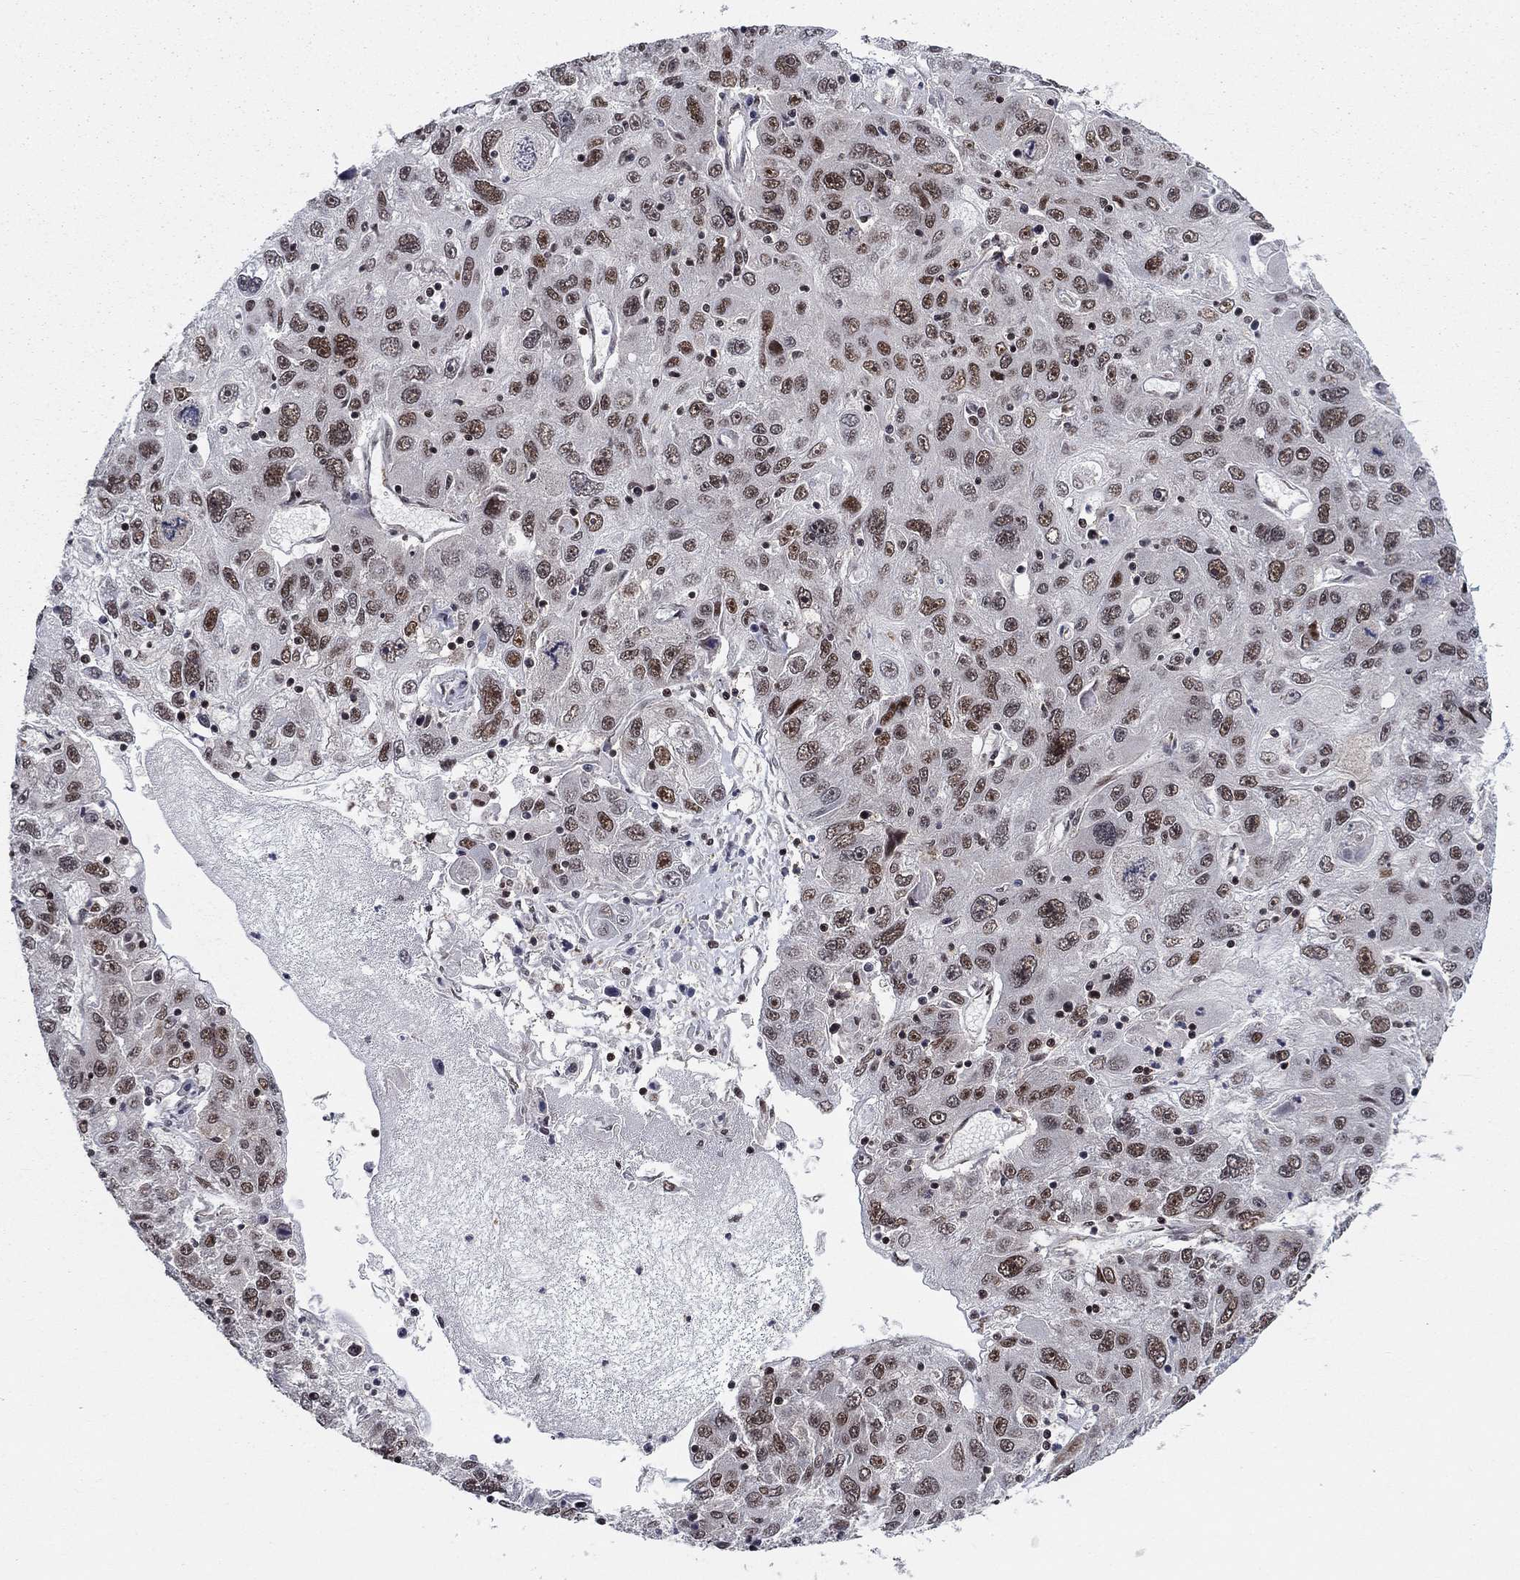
{"staining": {"intensity": "moderate", "quantity": ">75%", "location": "nuclear"}, "tissue": "stomach cancer", "cell_type": "Tumor cells", "image_type": "cancer", "snomed": [{"axis": "morphology", "description": "Adenocarcinoma, NOS"}, {"axis": "topography", "description": "Stomach"}], "caption": "Immunohistochemistry (IHC) image of neoplastic tissue: stomach adenocarcinoma stained using immunohistochemistry displays medium levels of moderate protein expression localized specifically in the nuclear of tumor cells, appearing as a nuclear brown color.", "gene": "RPRD1B", "patient": {"sex": "male", "age": 56}}